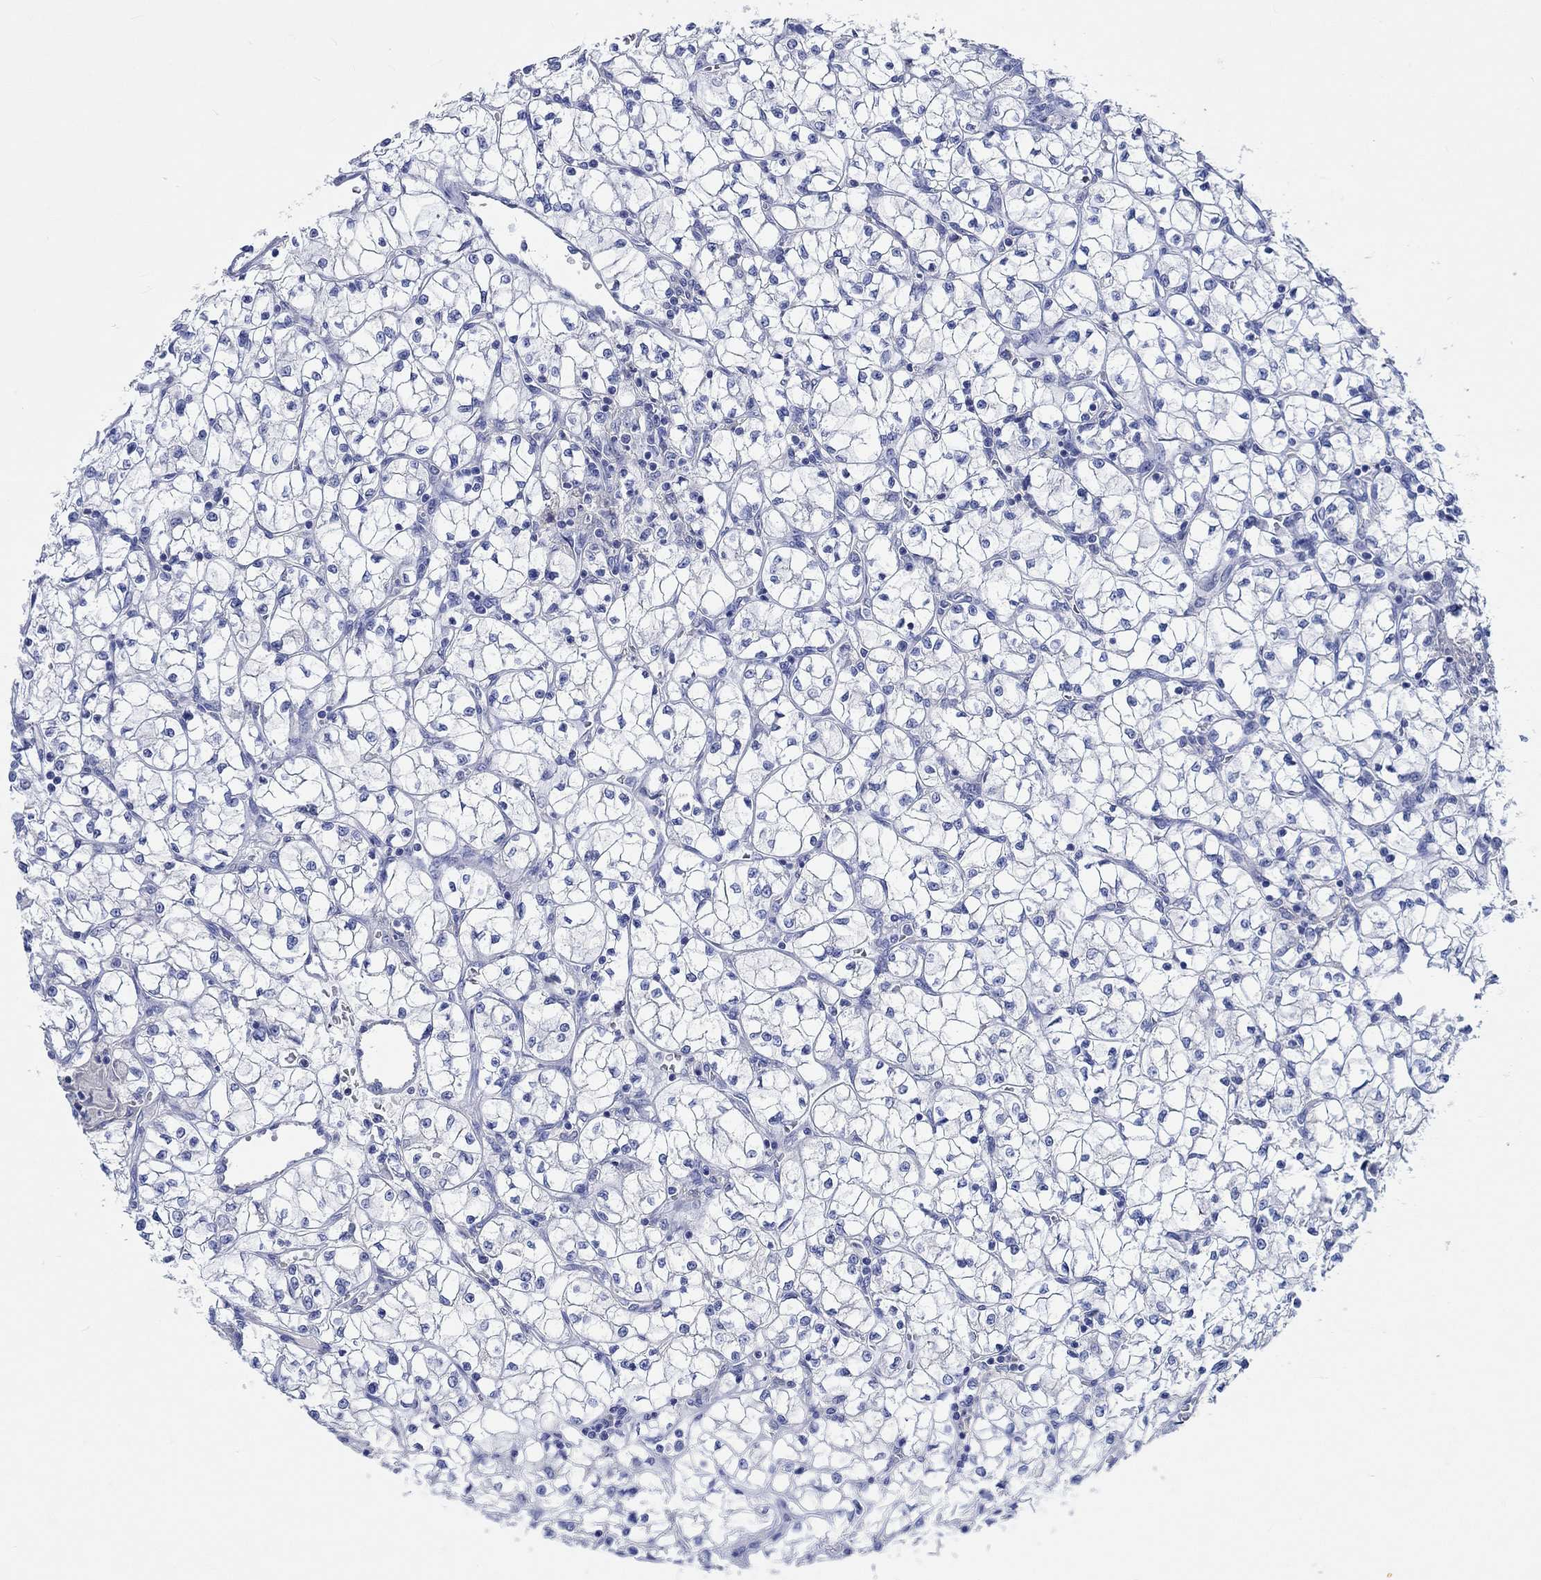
{"staining": {"intensity": "negative", "quantity": "none", "location": "none"}, "tissue": "renal cancer", "cell_type": "Tumor cells", "image_type": "cancer", "snomed": [{"axis": "morphology", "description": "Adenocarcinoma, NOS"}, {"axis": "topography", "description": "Kidney"}], "caption": "Tumor cells show no significant positivity in adenocarcinoma (renal). (DAB immunohistochemistry with hematoxylin counter stain).", "gene": "SHISA4", "patient": {"sex": "female", "age": 64}}